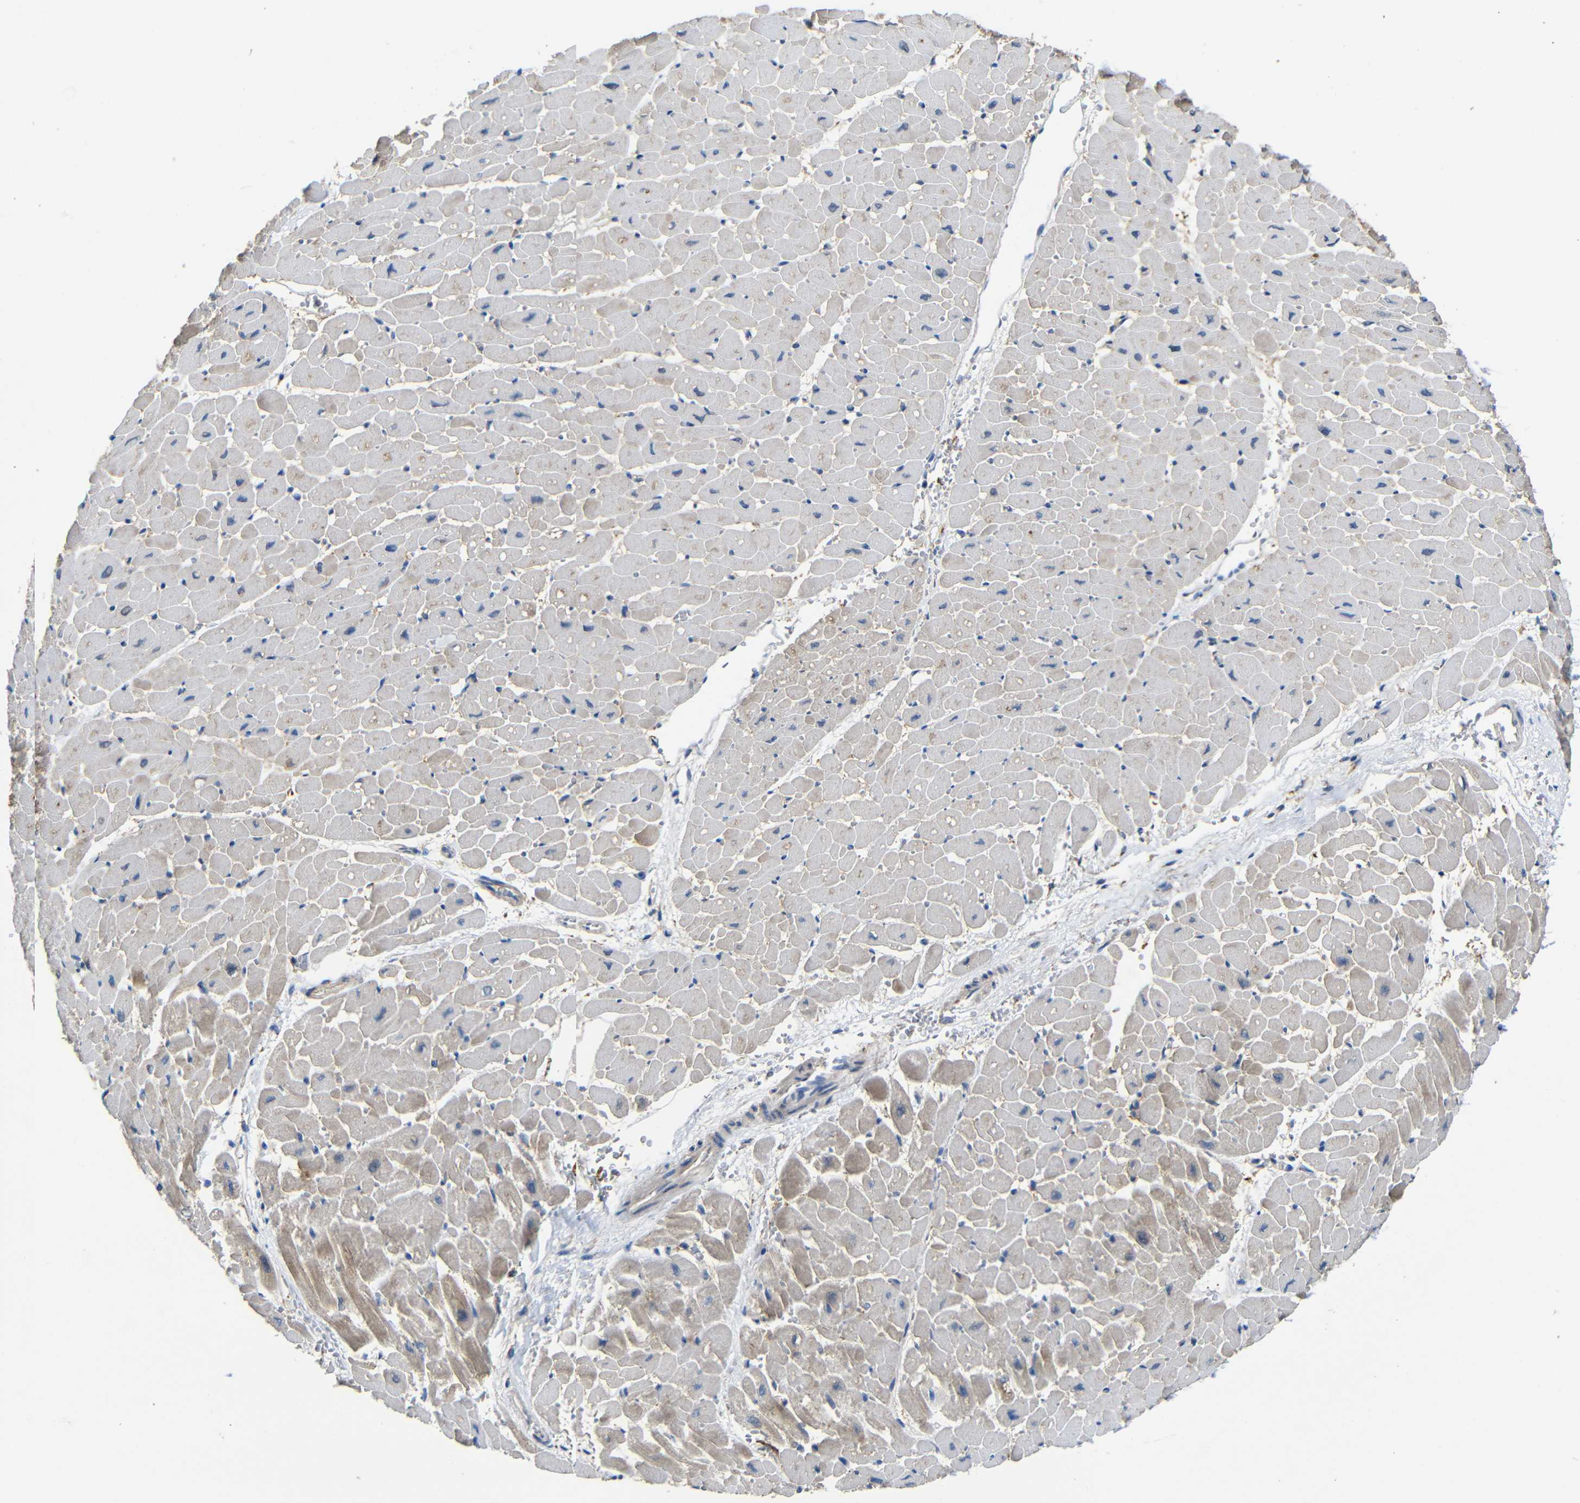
{"staining": {"intensity": "weak", "quantity": "25%-75%", "location": "cytoplasmic/membranous"}, "tissue": "heart muscle", "cell_type": "Cardiomyocytes", "image_type": "normal", "snomed": [{"axis": "morphology", "description": "Normal tissue, NOS"}, {"axis": "topography", "description": "Heart"}], "caption": "Approximately 25%-75% of cardiomyocytes in benign human heart muscle show weak cytoplasmic/membranous protein staining as visualized by brown immunohistochemical staining.", "gene": "ZNF90", "patient": {"sex": "male", "age": 45}}